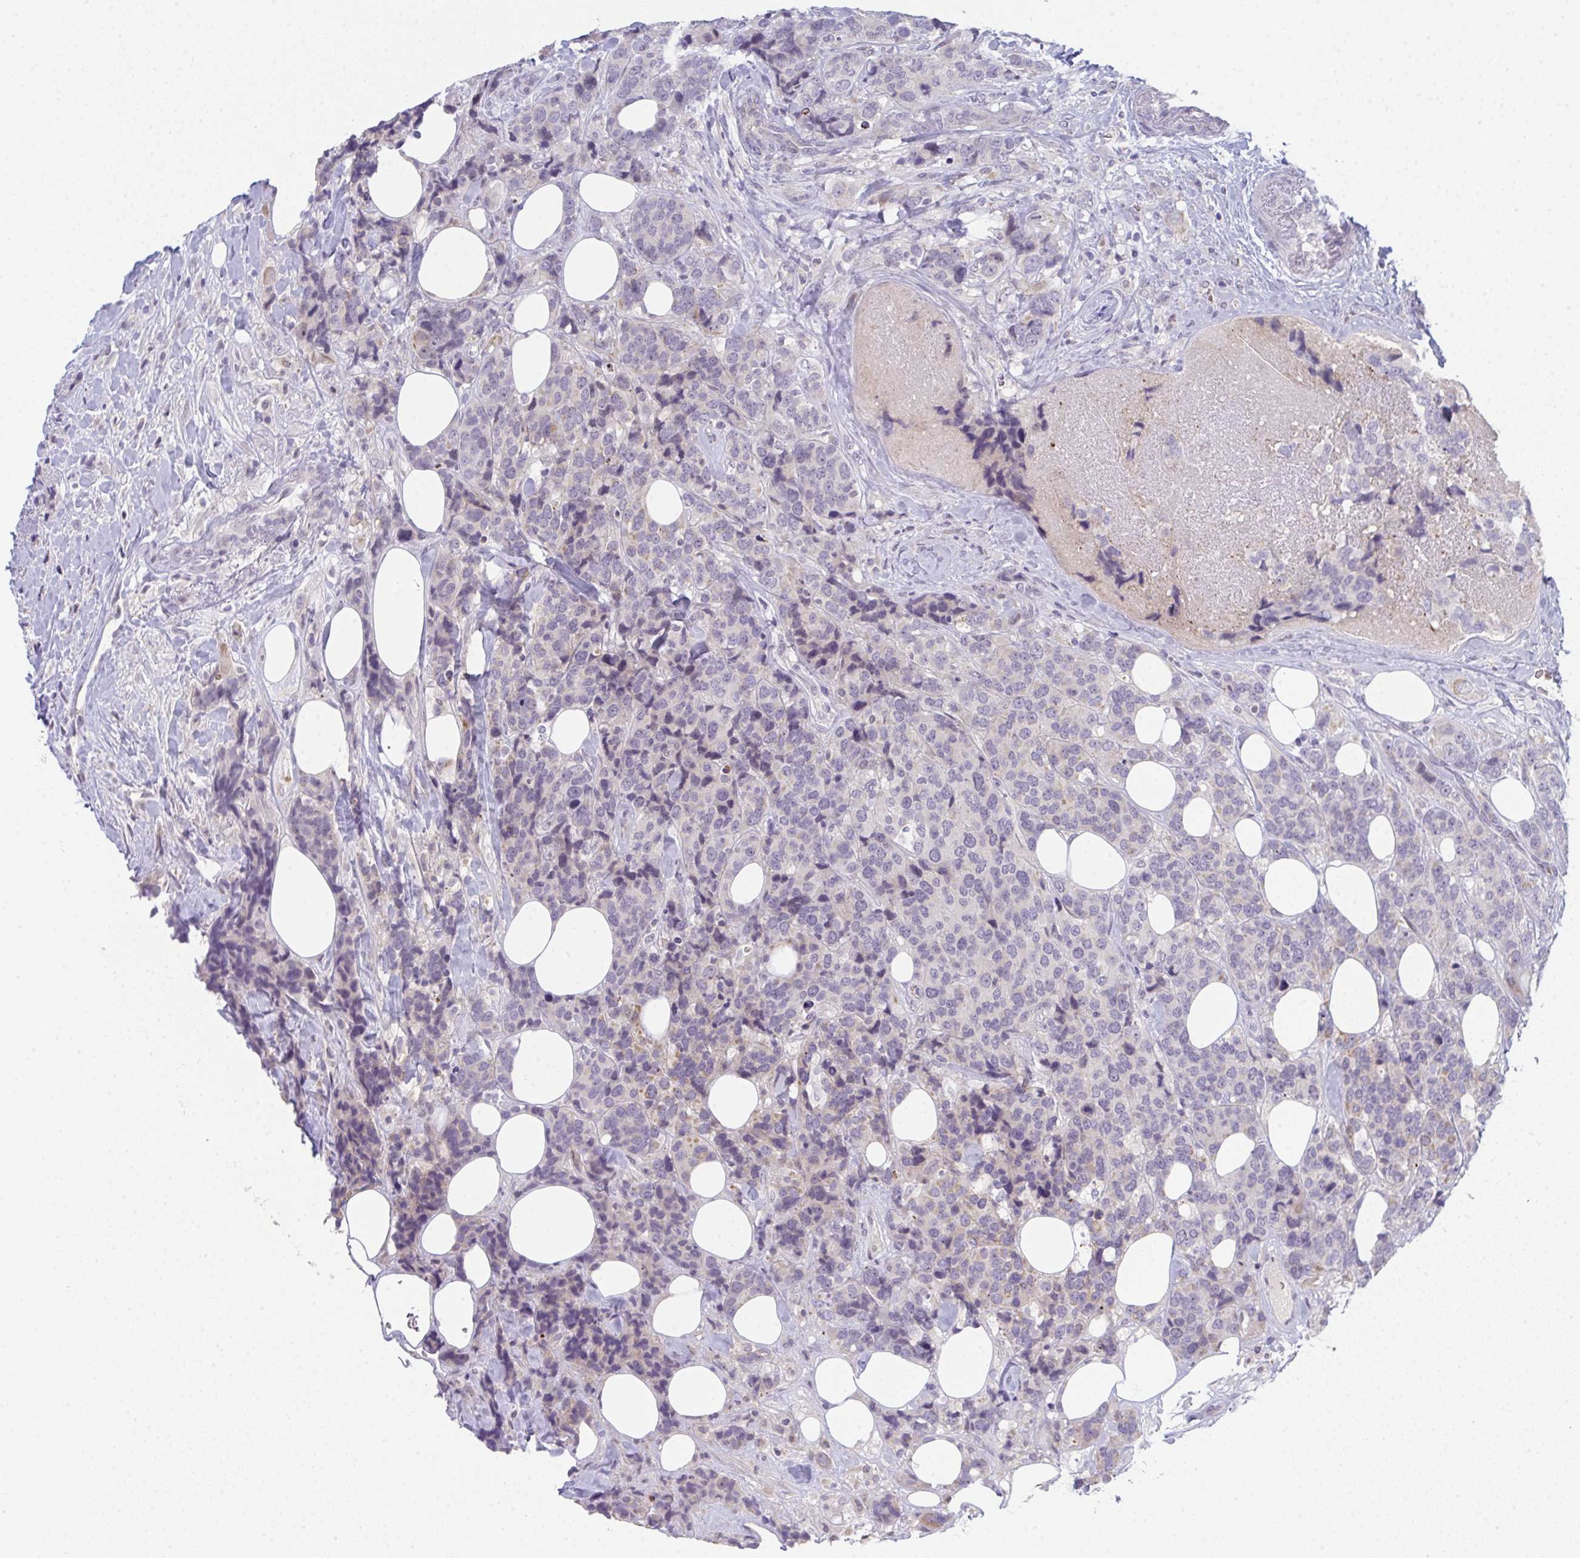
{"staining": {"intensity": "weak", "quantity": "25%-75%", "location": "cytoplasmic/membranous"}, "tissue": "breast cancer", "cell_type": "Tumor cells", "image_type": "cancer", "snomed": [{"axis": "morphology", "description": "Lobular carcinoma"}, {"axis": "topography", "description": "Breast"}], "caption": "This image reveals breast cancer (lobular carcinoma) stained with IHC to label a protein in brown. The cytoplasmic/membranous of tumor cells show weak positivity for the protein. Nuclei are counter-stained blue.", "gene": "RIOK1", "patient": {"sex": "female", "age": 59}}